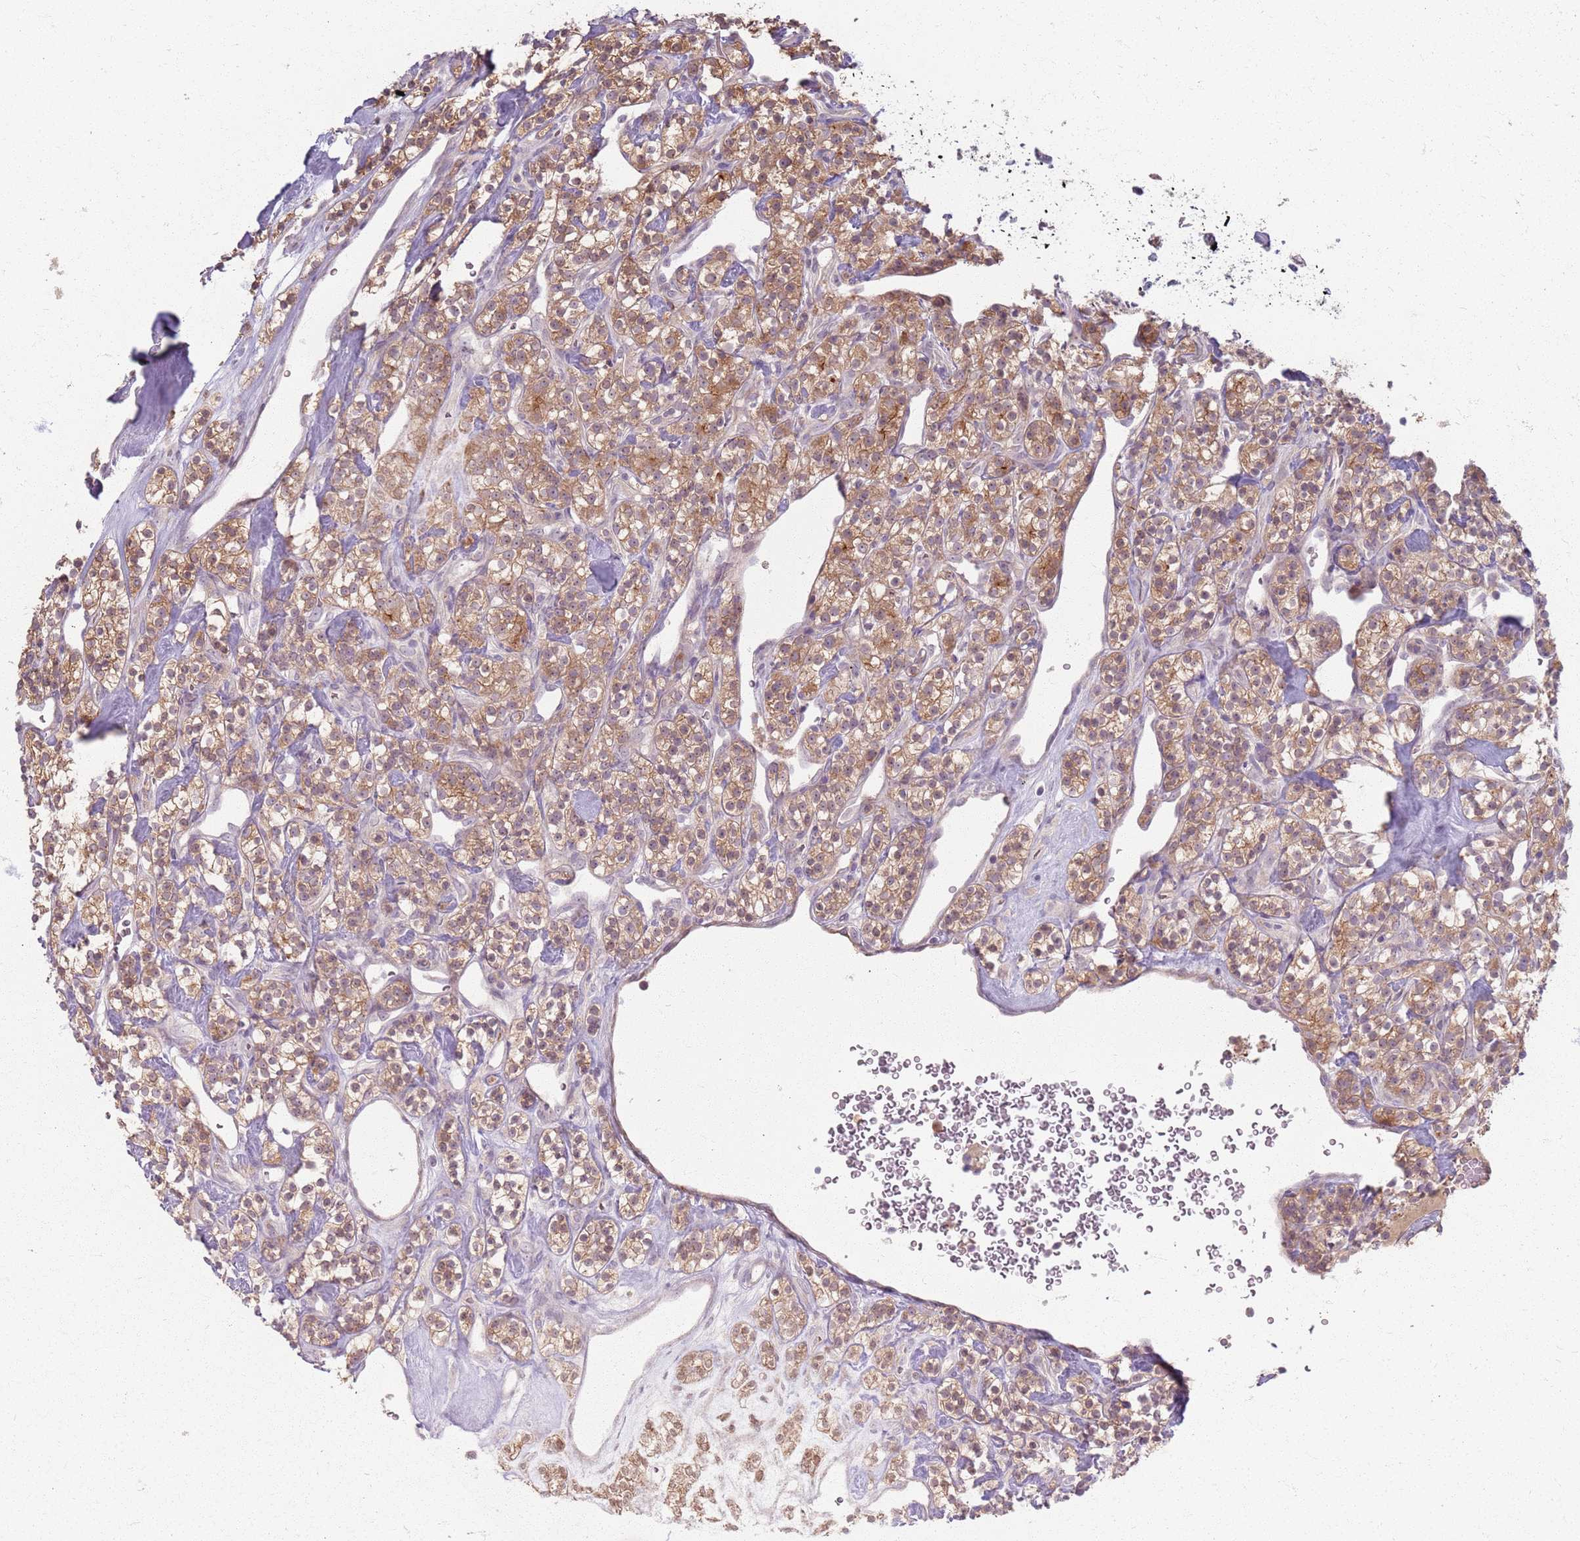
{"staining": {"intensity": "moderate", "quantity": ">75%", "location": "cytoplasmic/membranous"}, "tissue": "renal cancer", "cell_type": "Tumor cells", "image_type": "cancer", "snomed": [{"axis": "morphology", "description": "Adenocarcinoma, NOS"}, {"axis": "topography", "description": "Kidney"}], "caption": "Protein staining shows moderate cytoplasmic/membranous expression in about >75% of tumor cells in renal cancer.", "gene": "ZDHHC2", "patient": {"sex": "male", "age": 77}}